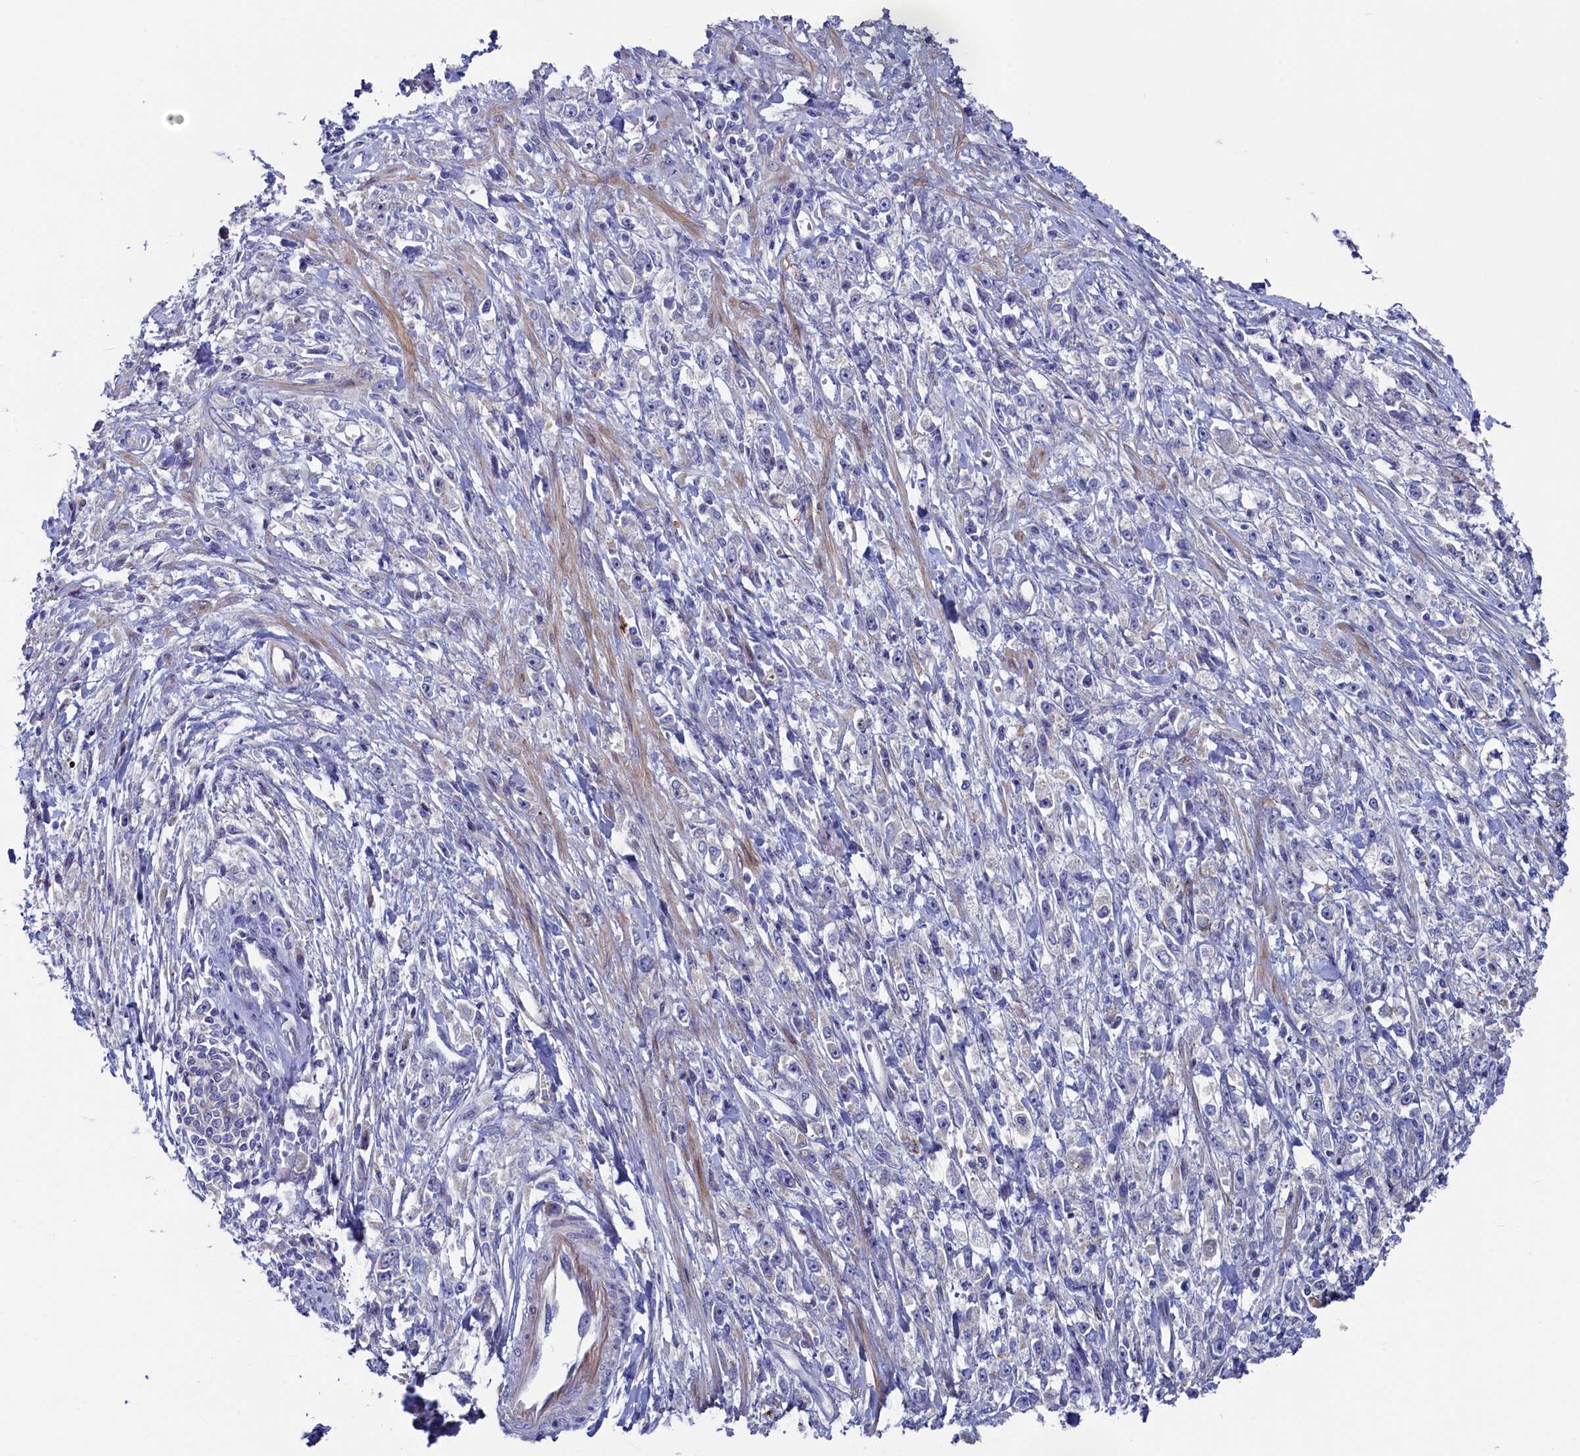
{"staining": {"intensity": "negative", "quantity": "none", "location": "none"}, "tissue": "stomach cancer", "cell_type": "Tumor cells", "image_type": "cancer", "snomed": [{"axis": "morphology", "description": "Adenocarcinoma, NOS"}, {"axis": "topography", "description": "Stomach"}], "caption": "DAB immunohistochemical staining of stomach cancer (adenocarcinoma) displays no significant staining in tumor cells.", "gene": "NUDT7", "patient": {"sex": "female", "age": 59}}